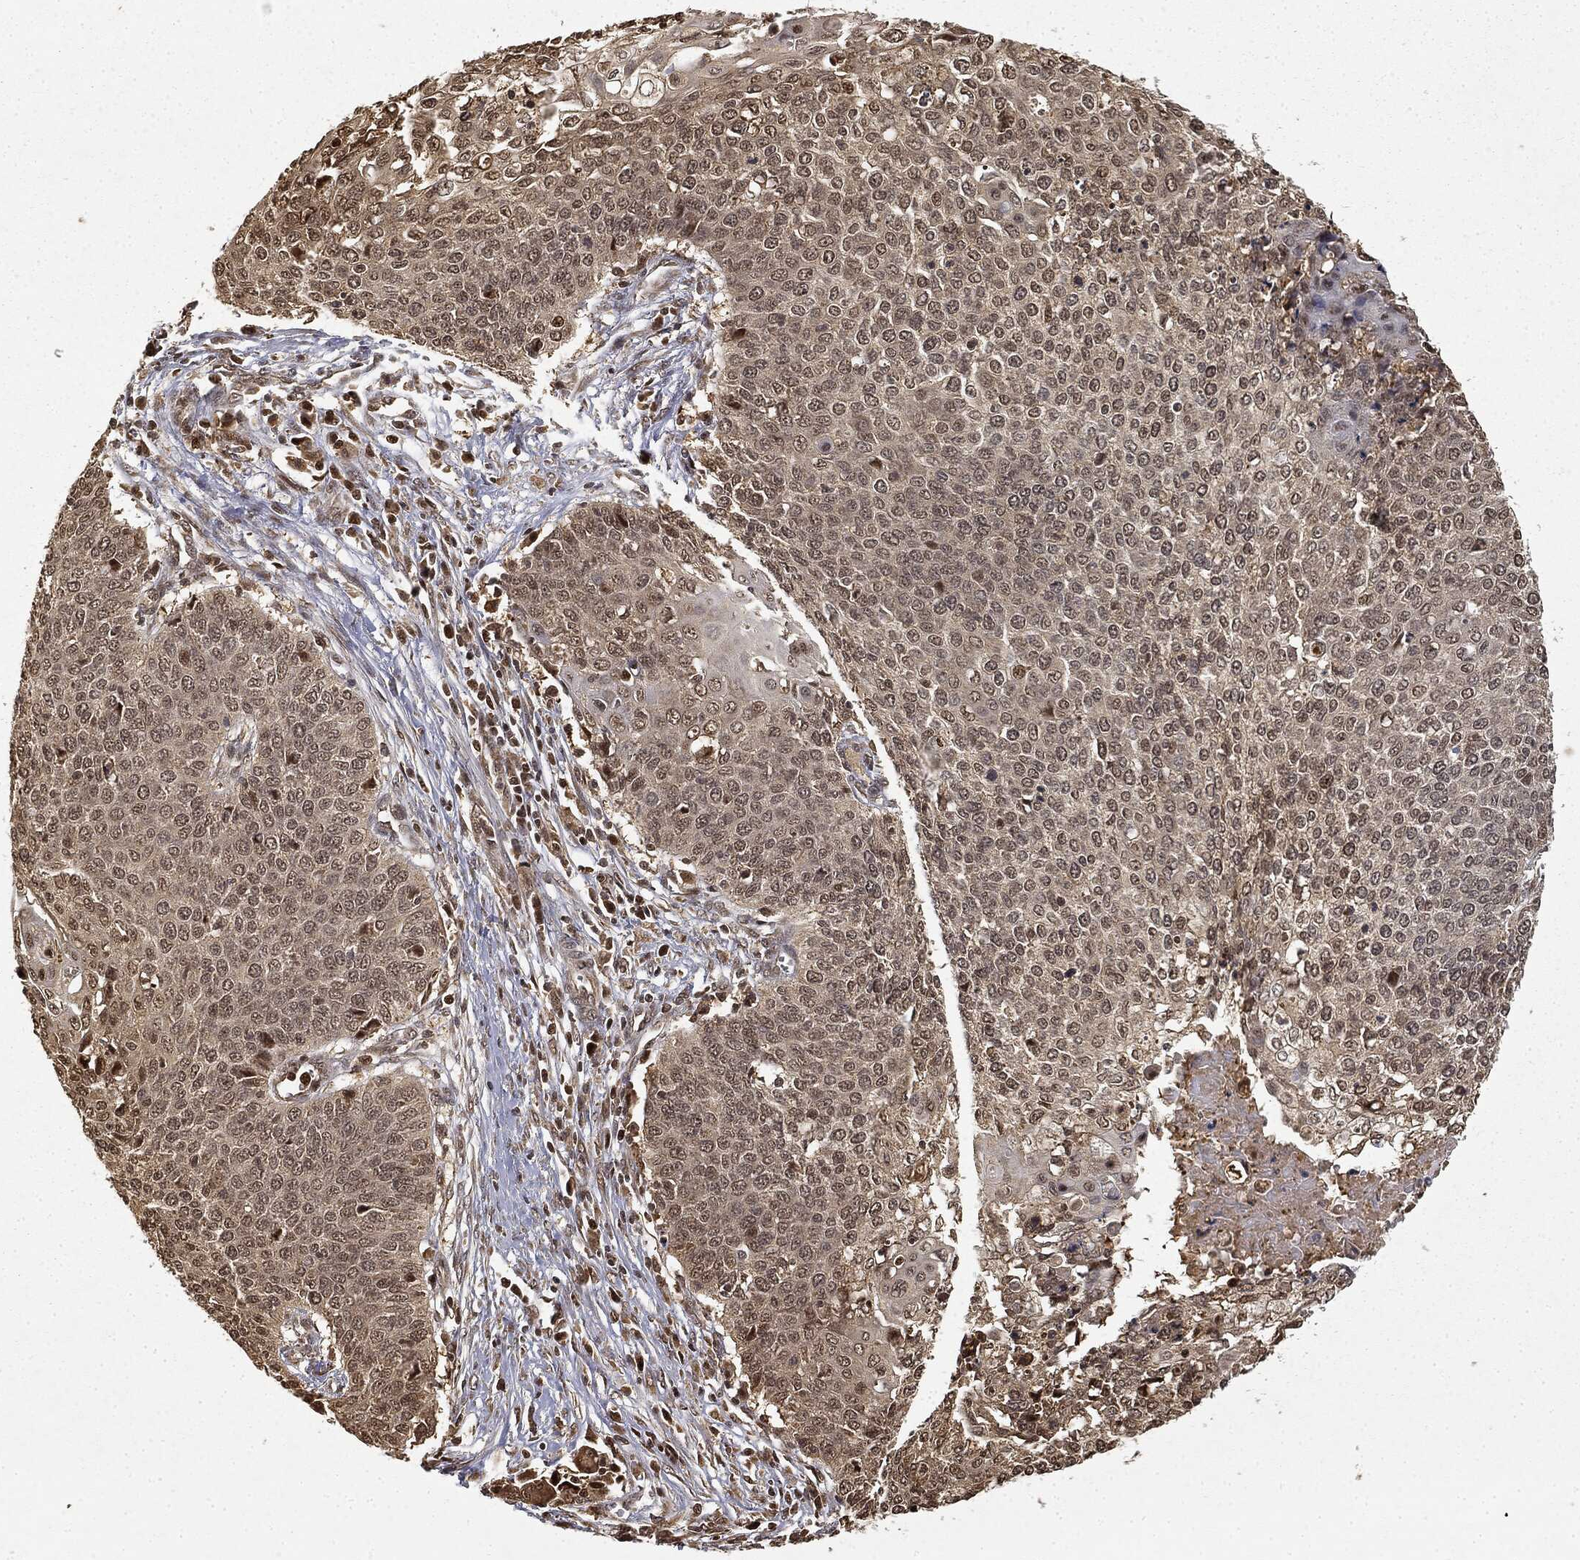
{"staining": {"intensity": "weak", "quantity": "25%-75%", "location": "cytoplasmic/membranous,nuclear"}, "tissue": "cervical cancer", "cell_type": "Tumor cells", "image_type": "cancer", "snomed": [{"axis": "morphology", "description": "Squamous cell carcinoma, NOS"}, {"axis": "topography", "description": "Cervix"}], "caption": "IHC of cervical squamous cell carcinoma reveals low levels of weak cytoplasmic/membranous and nuclear positivity in about 25%-75% of tumor cells. (brown staining indicates protein expression, while blue staining denotes nuclei).", "gene": "ZNHIT6", "patient": {"sex": "female", "age": 39}}